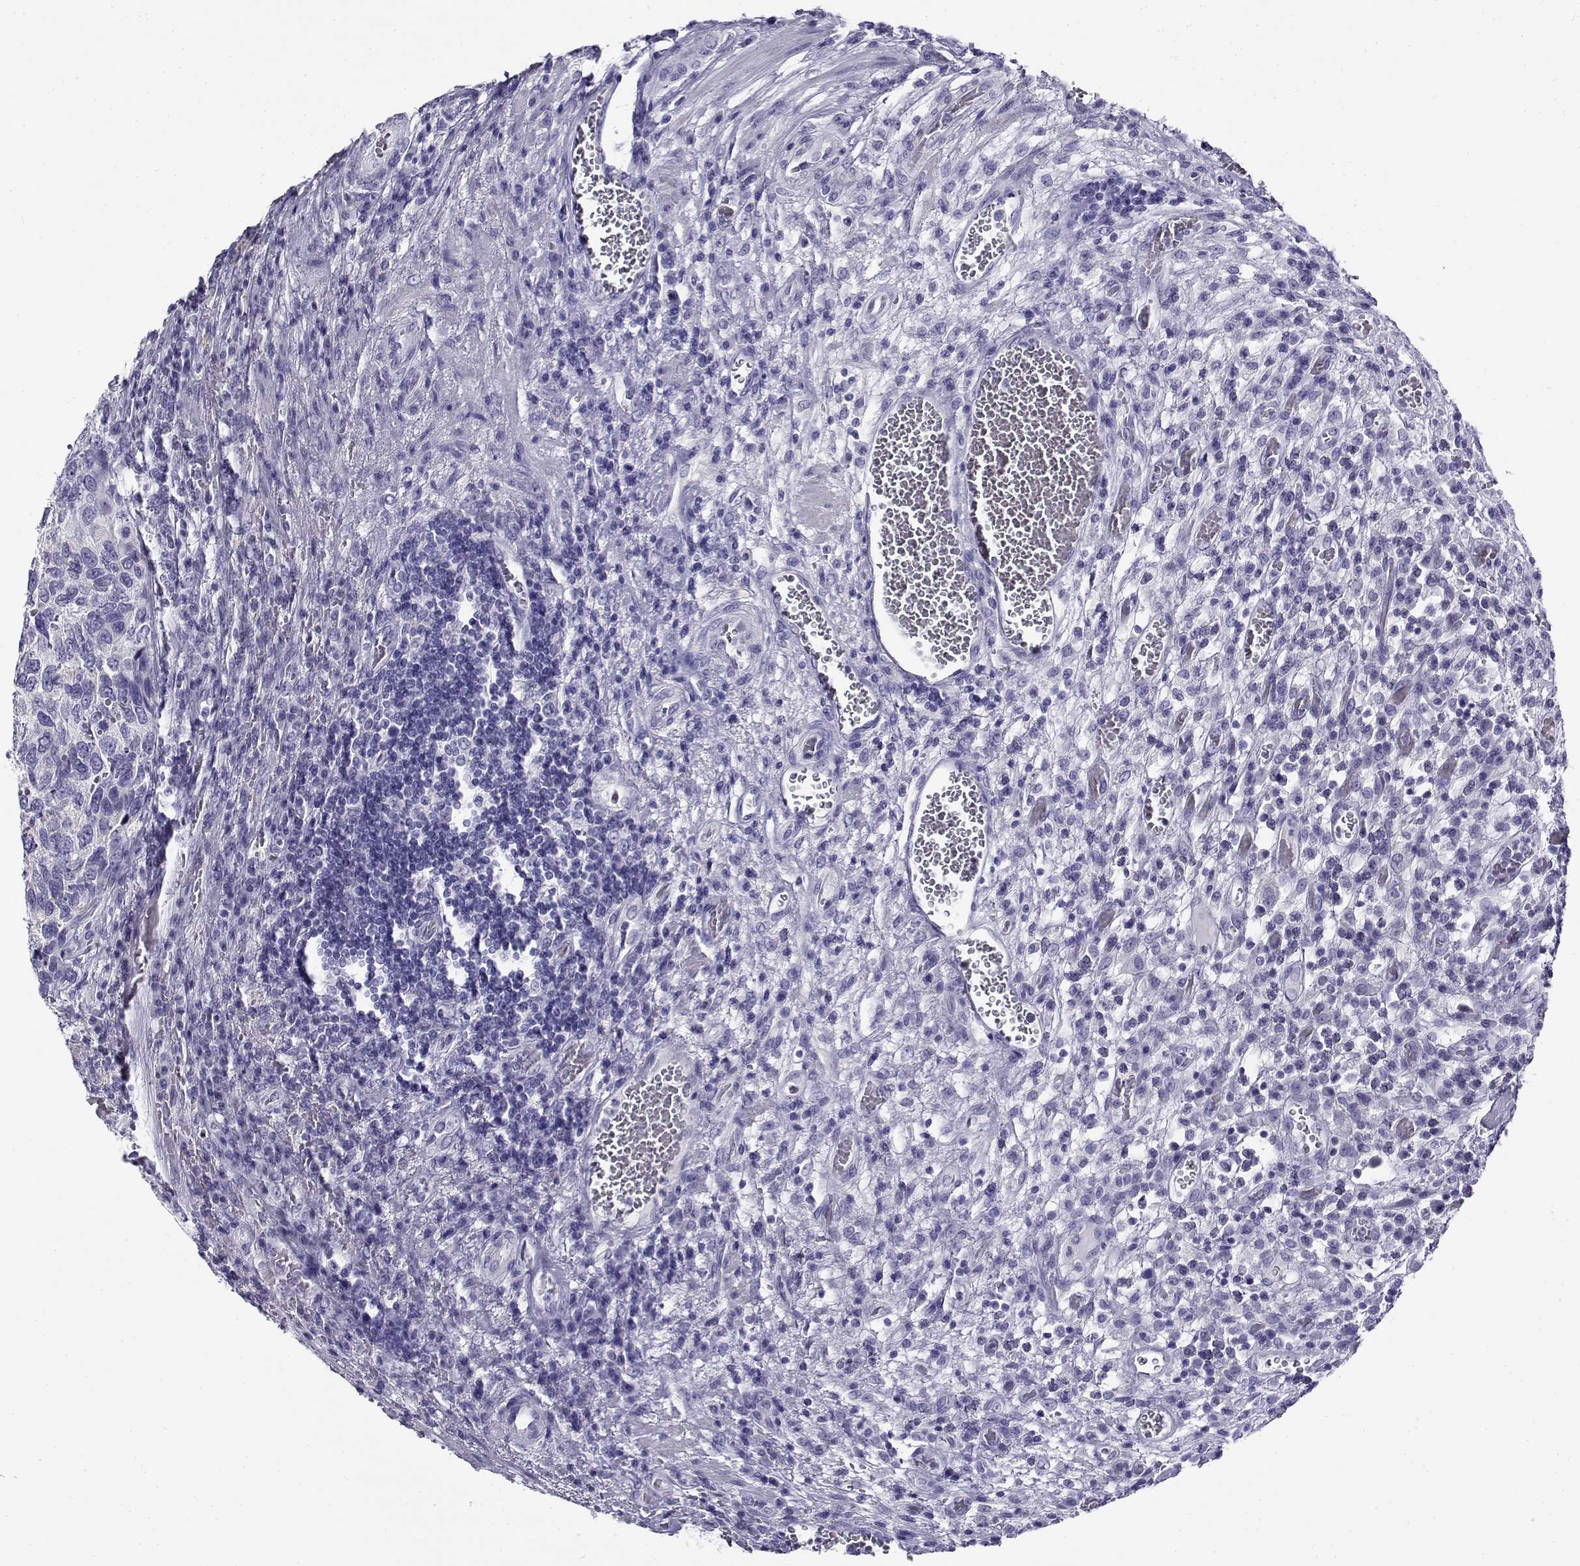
{"staining": {"intensity": "negative", "quantity": "none", "location": "none"}, "tissue": "urothelial cancer", "cell_type": "Tumor cells", "image_type": "cancer", "snomed": [{"axis": "morphology", "description": "Urothelial carcinoma, High grade"}, {"axis": "topography", "description": "Urinary bladder"}], "caption": "An immunohistochemistry histopathology image of urothelial carcinoma (high-grade) is shown. There is no staining in tumor cells of urothelial carcinoma (high-grade).", "gene": "CABS1", "patient": {"sex": "male", "age": 60}}